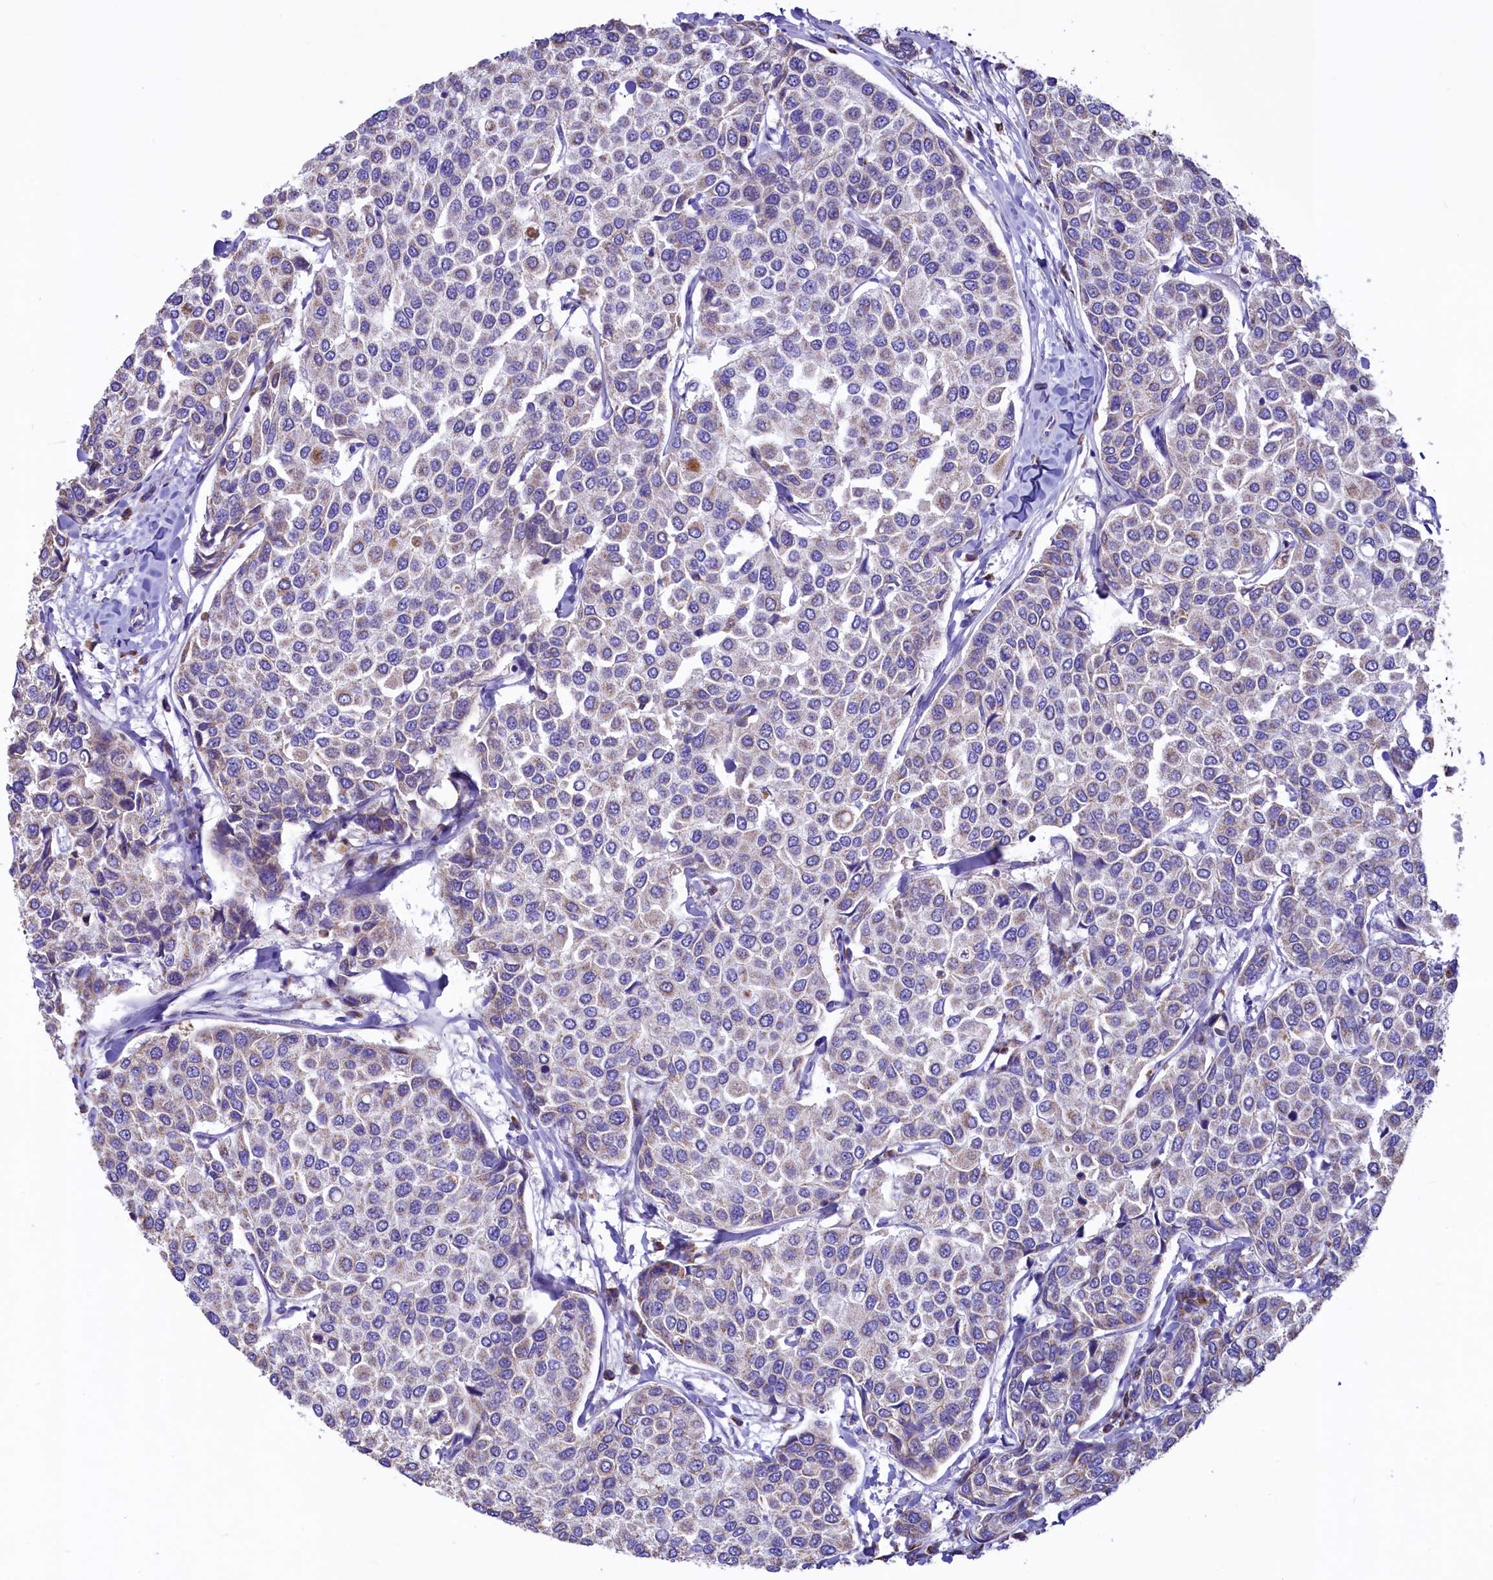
{"staining": {"intensity": "moderate", "quantity": "<25%", "location": "cytoplasmic/membranous"}, "tissue": "breast cancer", "cell_type": "Tumor cells", "image_type": "cancer", "snomed": [{"axis": "morphology", "description": "Duct carcinoma"}, {"axis": "topography", "description": "Breast"}], "caption": "Protein staining shows moderate cytoplasmic/membranous positivity in approximately <25% of tumor cells in breast cancer.", "gene": "IDH3A", "patient": {"sex": "female", "age": 55}}